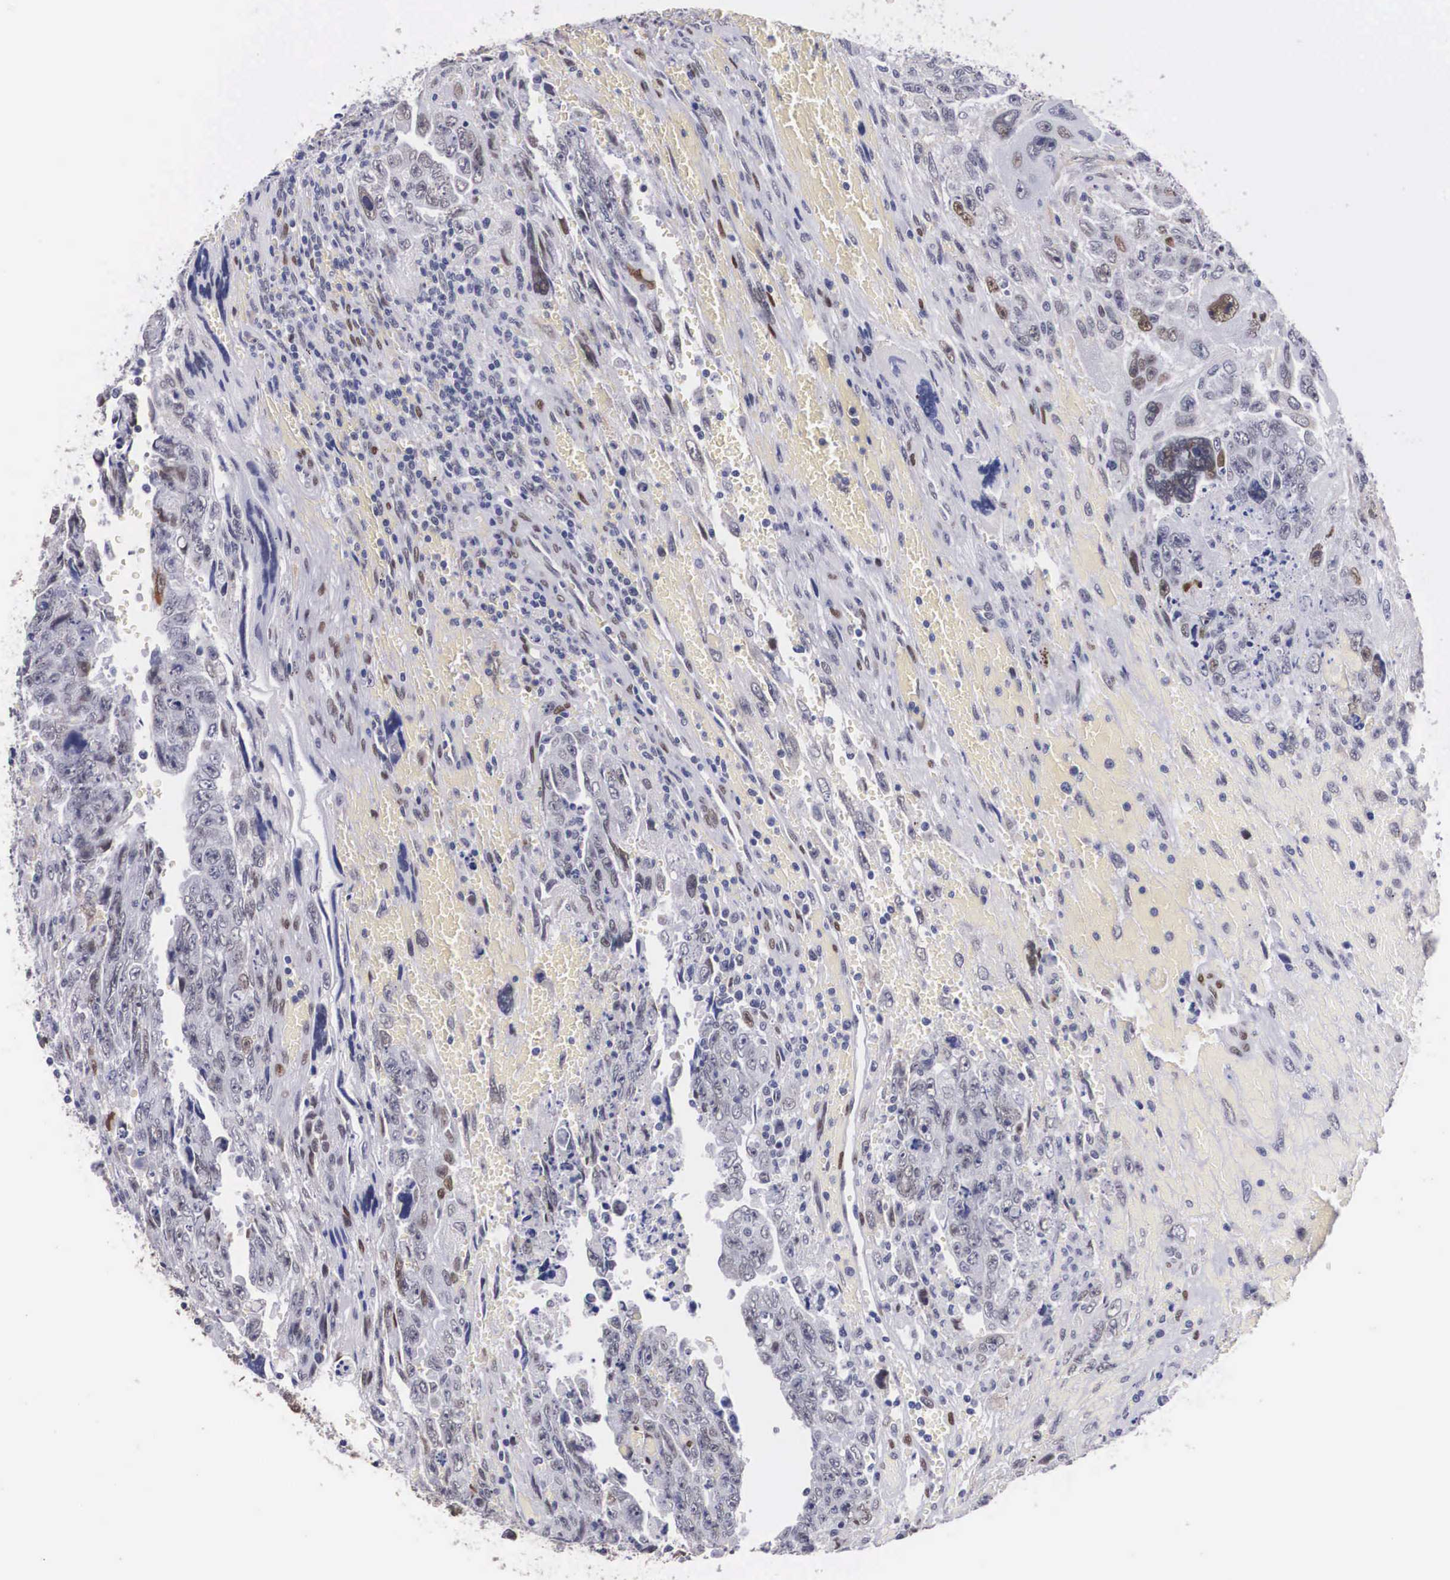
{"staining": {"intensity": "weak", "quantity": "25%-75%", "location": "nuclear"}, "tissue": "testis cancer", "cell_type": "Tumor cells", "image_type": "cancer", "snomed": [{"axis": "morphology", "description": "Carcinoma, Embryonal, NOS"}, {"axis": "topography", "description": "Testis"}], "caption": "A low amount of weak nuclear expression is seen in approximately 25%-75% of tumor cells in embryonal carcinoma (testis) tissue. The staining is performed using DAB brown chromogen to label protein expression. The nuclei are counter-stained blue using hematoxylin.", "gene": "KHDRBS3", "patient": {"sex": "male", "age": 28}}